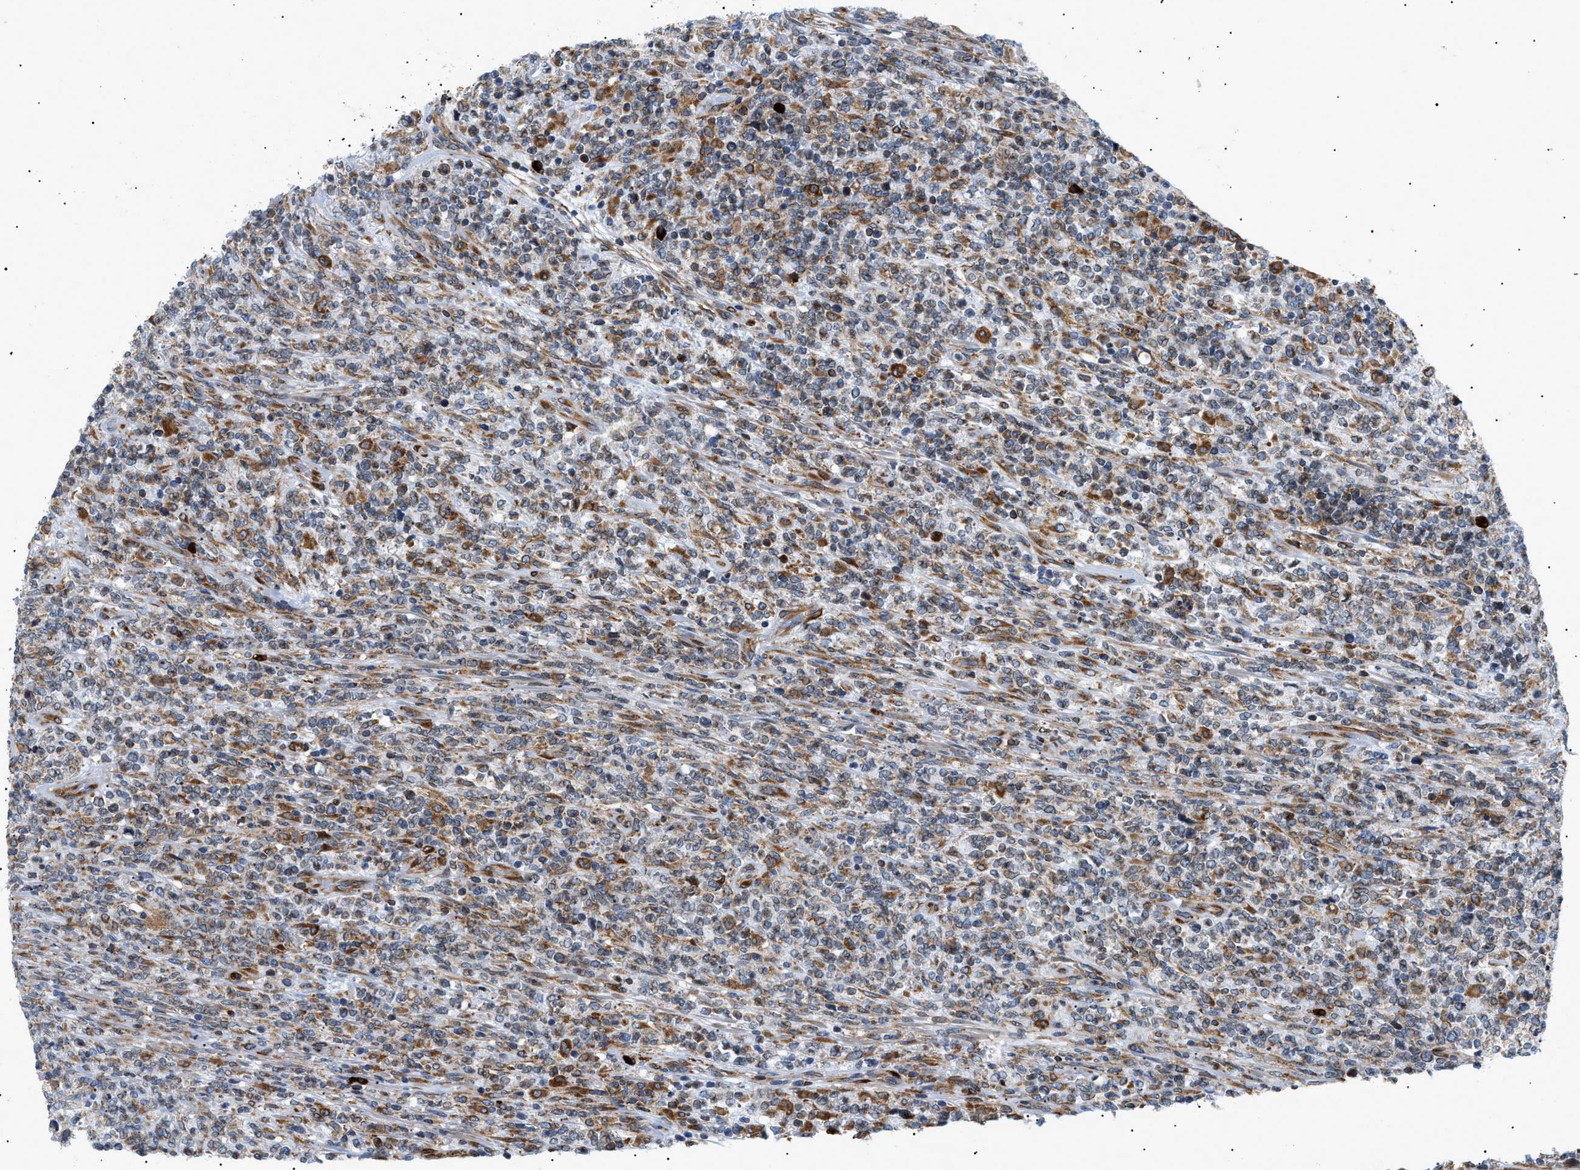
{"staining": {"intensity": "moderate", "quantity": "25%-75%", "location": "cytoplasmic/membranous"}, "tissue": "lymphoma", "cell_type": "Tumor cells", "image_type": "cancer", "snomed": [{"axis": "morphology", "description": "Malignant lymphoma, non-Hodgkin's type, High grade"}, {"axis": "topography", "description": "Soft tissue"}], "caption": "Human malignant lymphoma, non-Hodgkin's type (high-grade) stained for a protein (brown) displays moderate cytoplasmic/membranous positive staining in about 25%-75% of tumor cells.", "gene": "DERL1", "patient": {"sex": "male", "age": 18}}